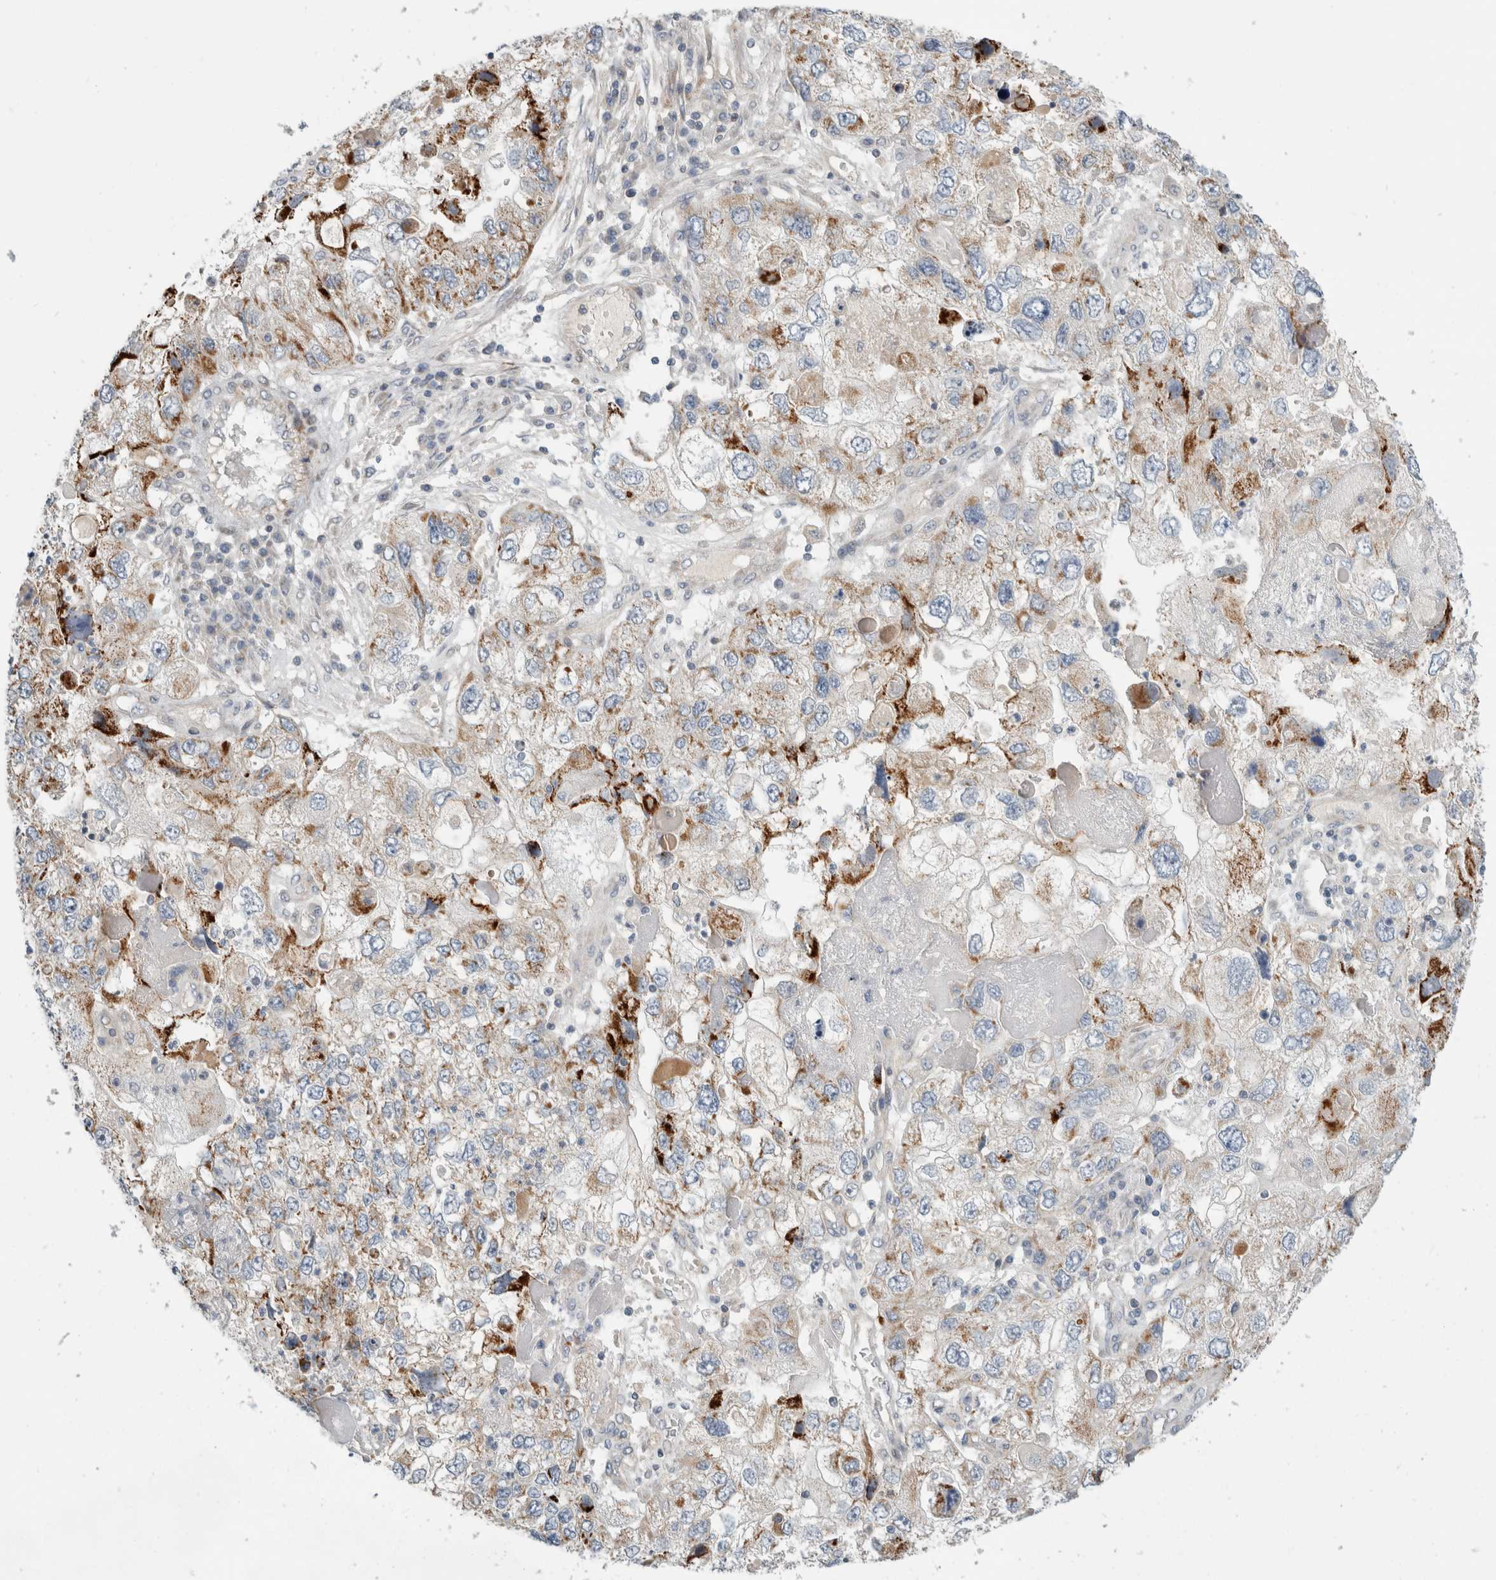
{"staining": {"intensity": "moderate", "quantity": ">75%", "location": "cytoplasmic/membranous"}, "tissue": "endometrial cancer", "cell_type": "Tumor cells", "image_type": "cancer", "snomed": [{"axis": "morphology", "description": "Adenocarcinoma, NOS"}, {"axis": "topography", "description": "Endometrium"}], "caption": "DAB (3,3'-diaminobenzidine) immunohistochemical staining of endometrial adenocarcinoma reveals moderate cytoplasmic/membranous protein positivity in approximately >75% of tumor cells.", "gene": "KPNA5", "patient": {"sex": "female", "age": 49}}